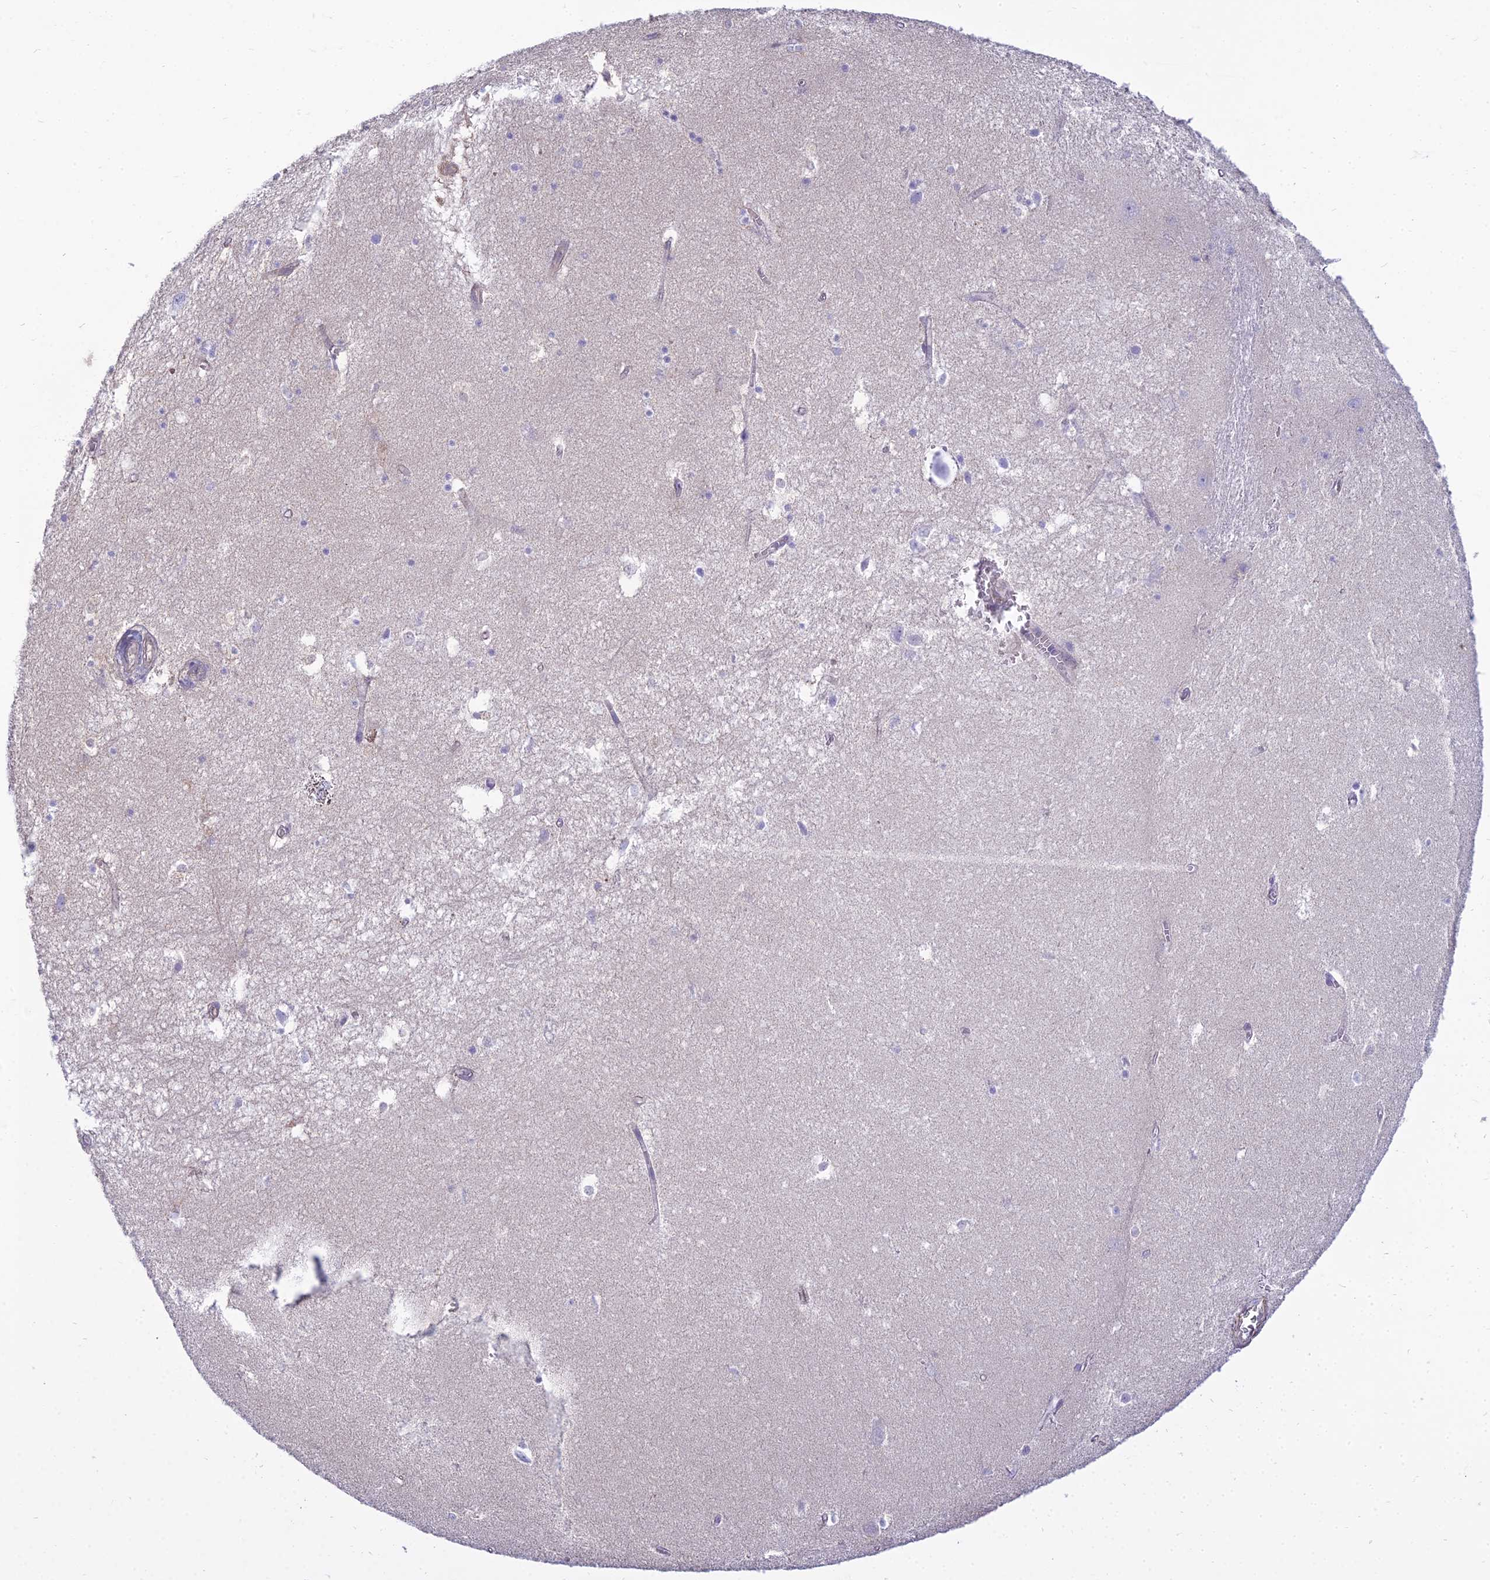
{"staining": {"intensity": "negative", "quantity": "none", "location": "none"}, "tissue": "hippocampus", "cell_type": "Glial cells", "image_type": "normal", "snomed": [{"axis": "morphology", "description": "Normal tissue, NOS"}, {"axis": "topography", "description": "Hippocampus"}], "caption": "This is an immunohistochemistry (IHC) image of normal hippocampus. There is no expression in glial cells.", "gene": "SMIM24", "patient": {"sex": "female", "age": 64}}